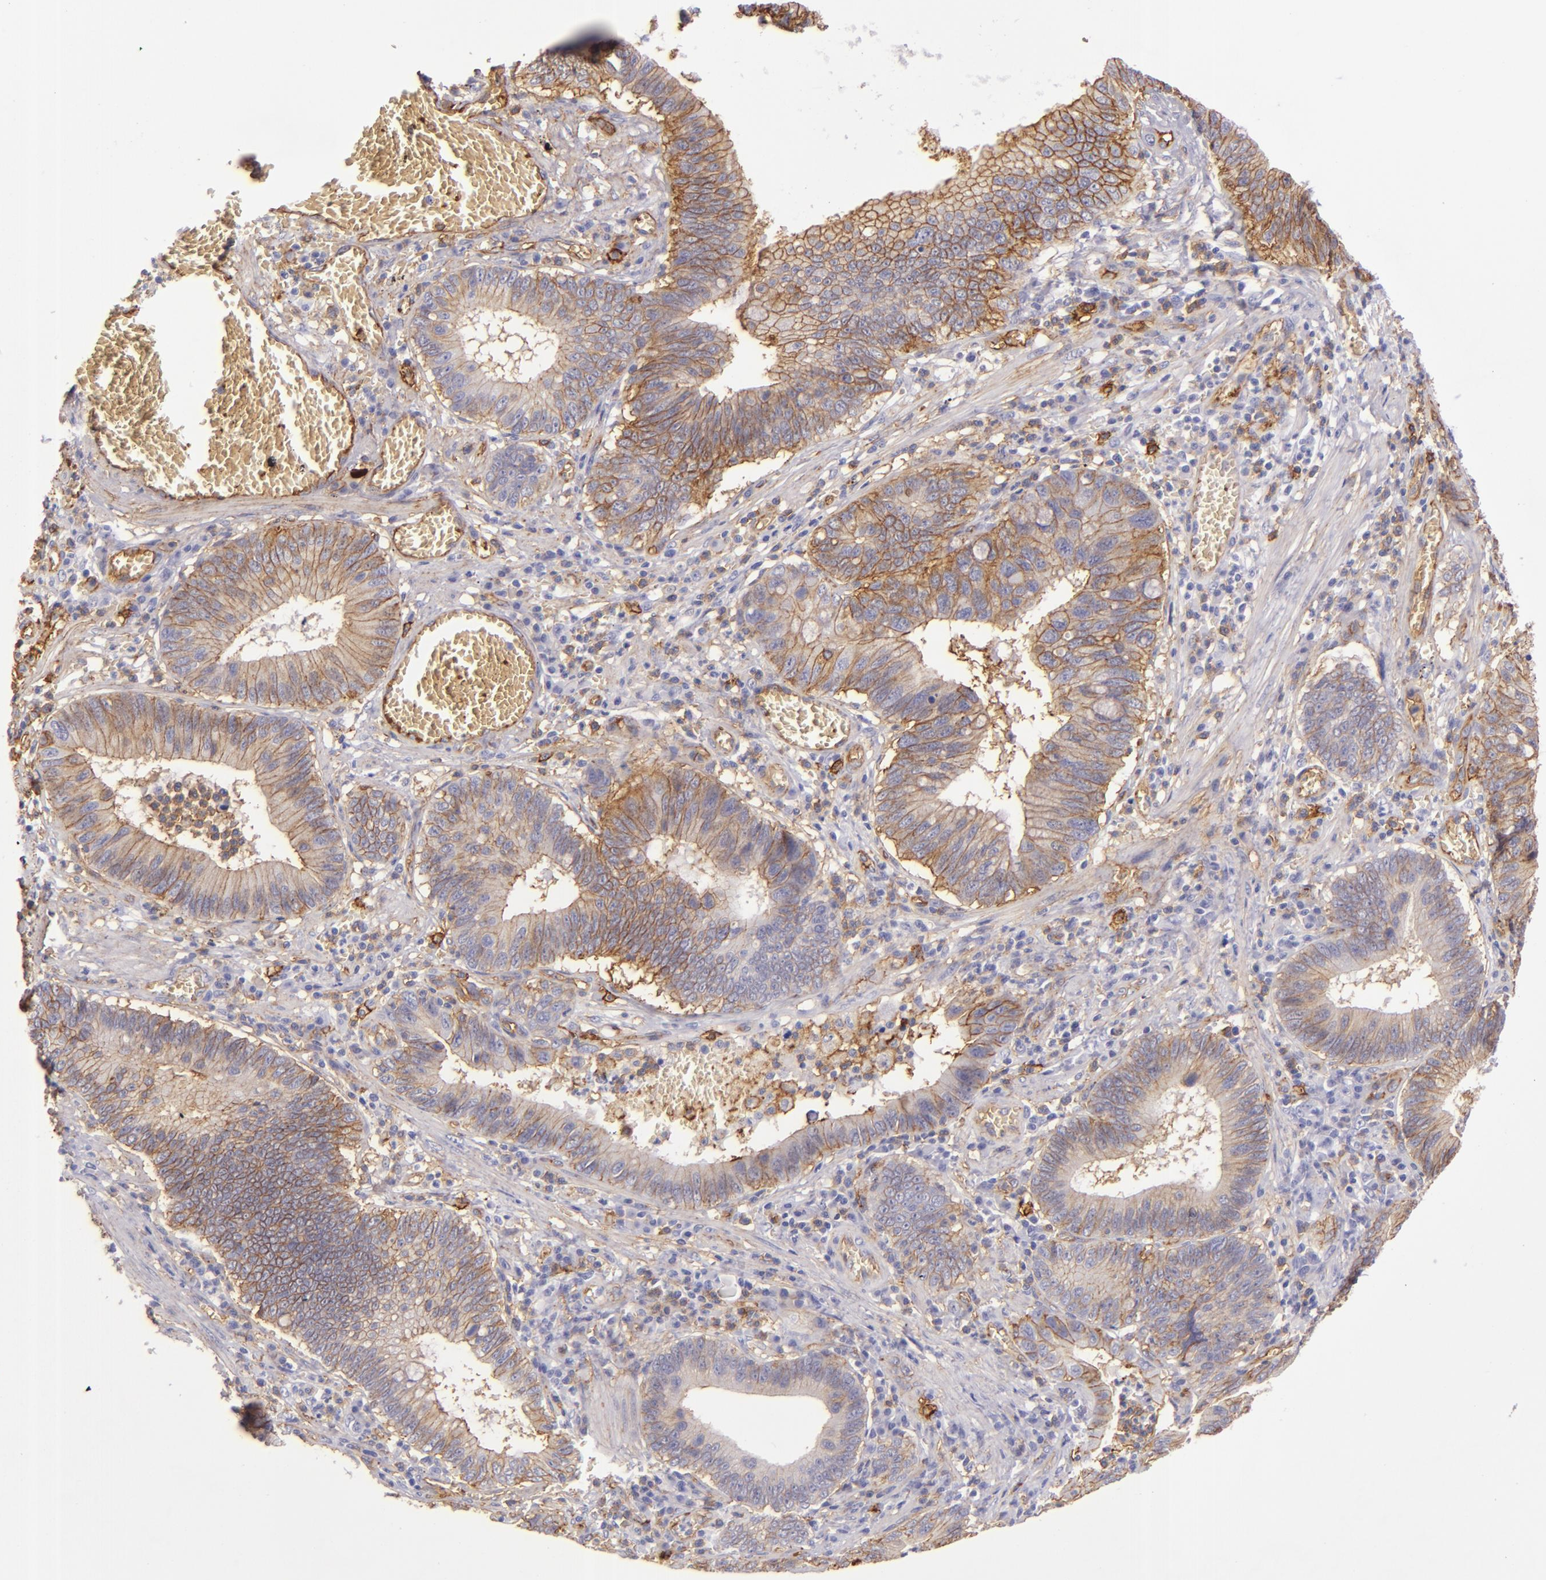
{"staining": {"intensity": "weak", "quantity": ">75%", "location": "cytoplasmic/membranous"}, "tissue": "stomach cancer", "cell_type": "Tumor cells", "image_type": "cancer", "snomed": [{"axis": "morphology", "description": "Adenocarcinoma, NOS"}, {"axis": "topography", "description": "Stomach"}, {"axis": "topography", "description": "Gastric cardia"}], "caption": "Stomach cancer (adenocarcinoma) stained with a protein marker displays weak staining in tumor cells.", "gene": "CD9", "patient": {"sex": "male", "age": 59}}